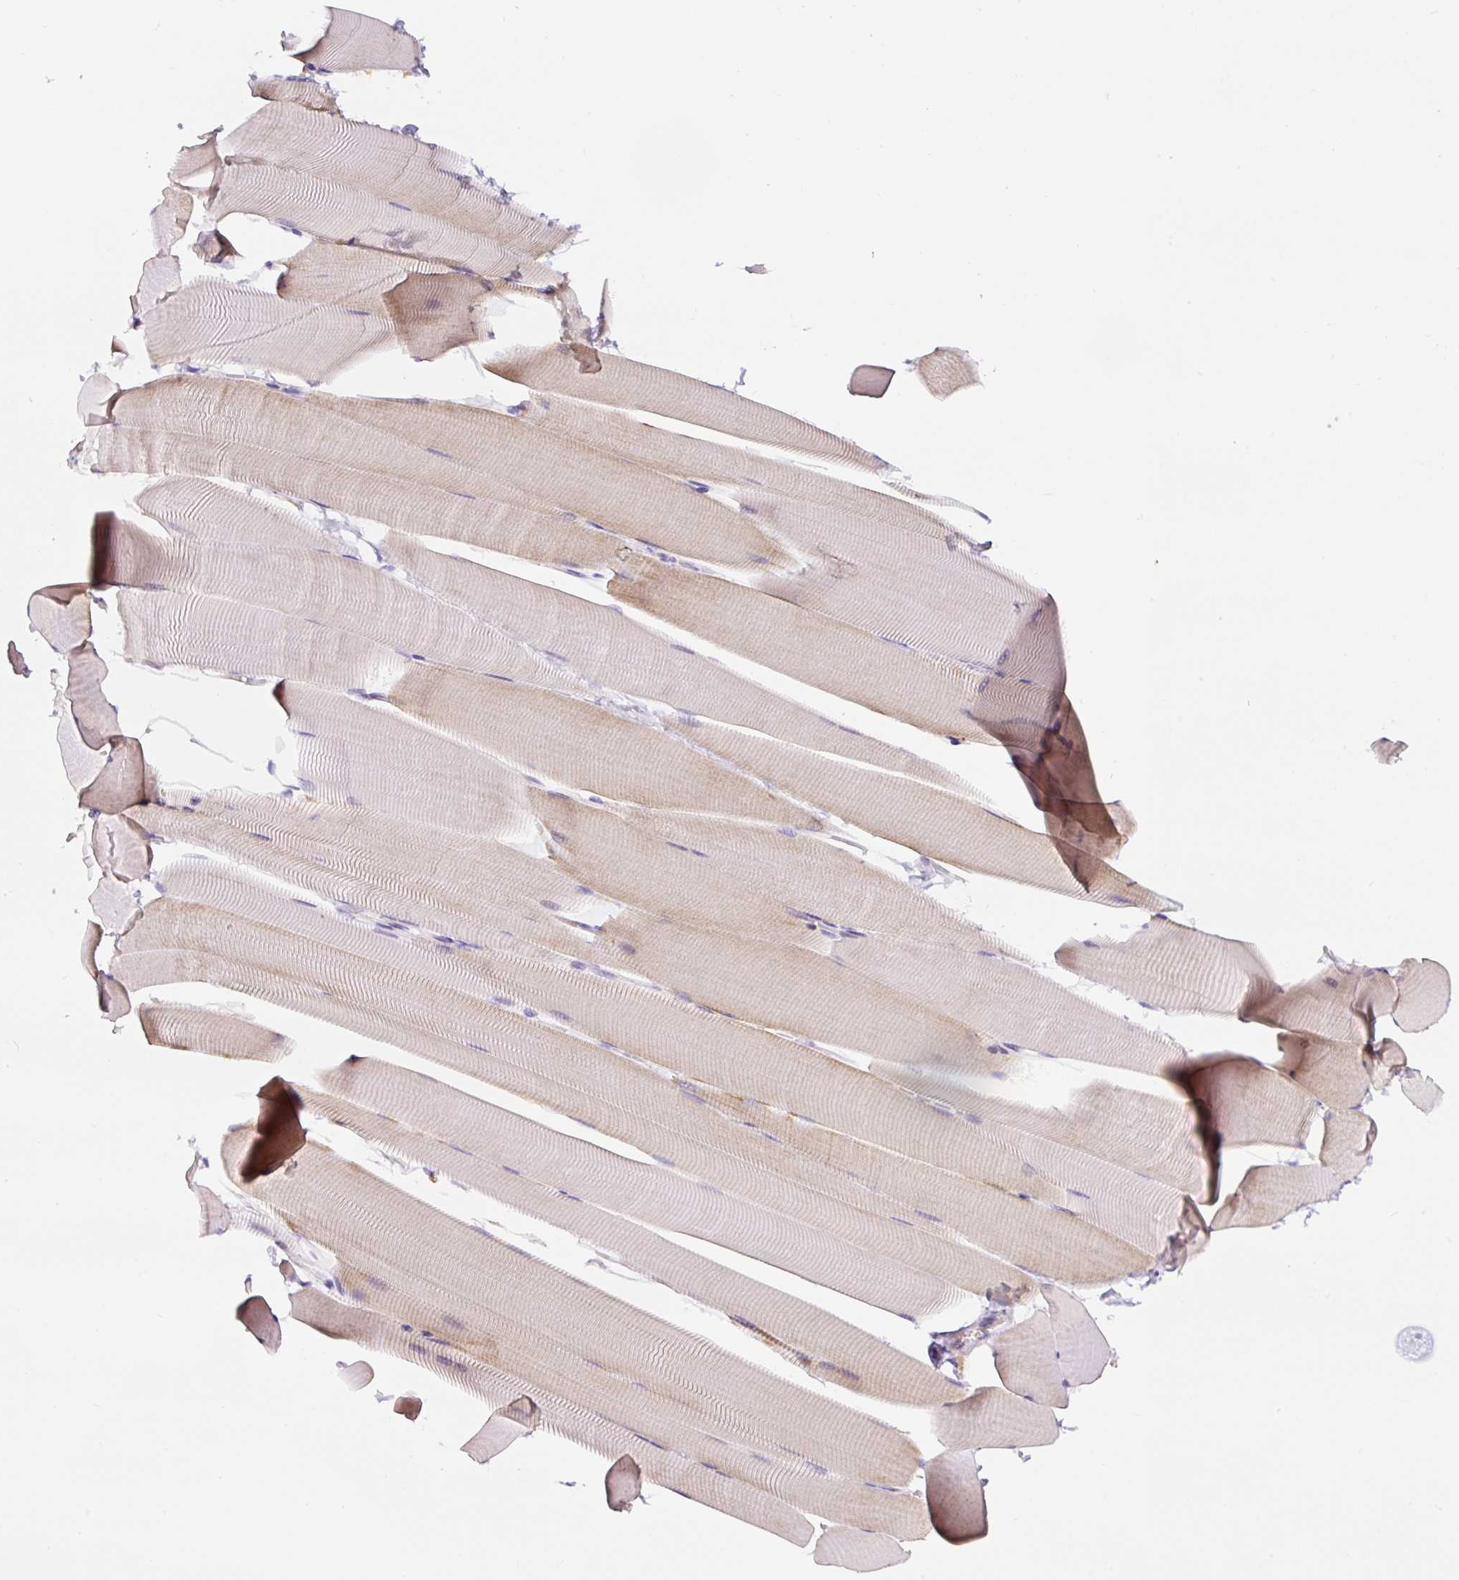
{"staining": {"intensity": "weak", "quantity": "<25%", "location": "cytoplasmic/membranous"}, "tissue": "skeletal muscle", "cell_type": "Myocytes", "image_type": "normal", "snomed": [{"axis": "morphology", "description": "Normal tissue, NOS"}, {"axis": "topography", "description": "Skeletal muscle"}], "caption": "Myocytes are negative for brown protein staining in benign skeletal muscle. (DAB (3,3'-diaminobenzidine) immunohistochemistry with hematoxylin counter stain).", "gene": "HPS4", "patient": {"sex": "male", "age": 25}}